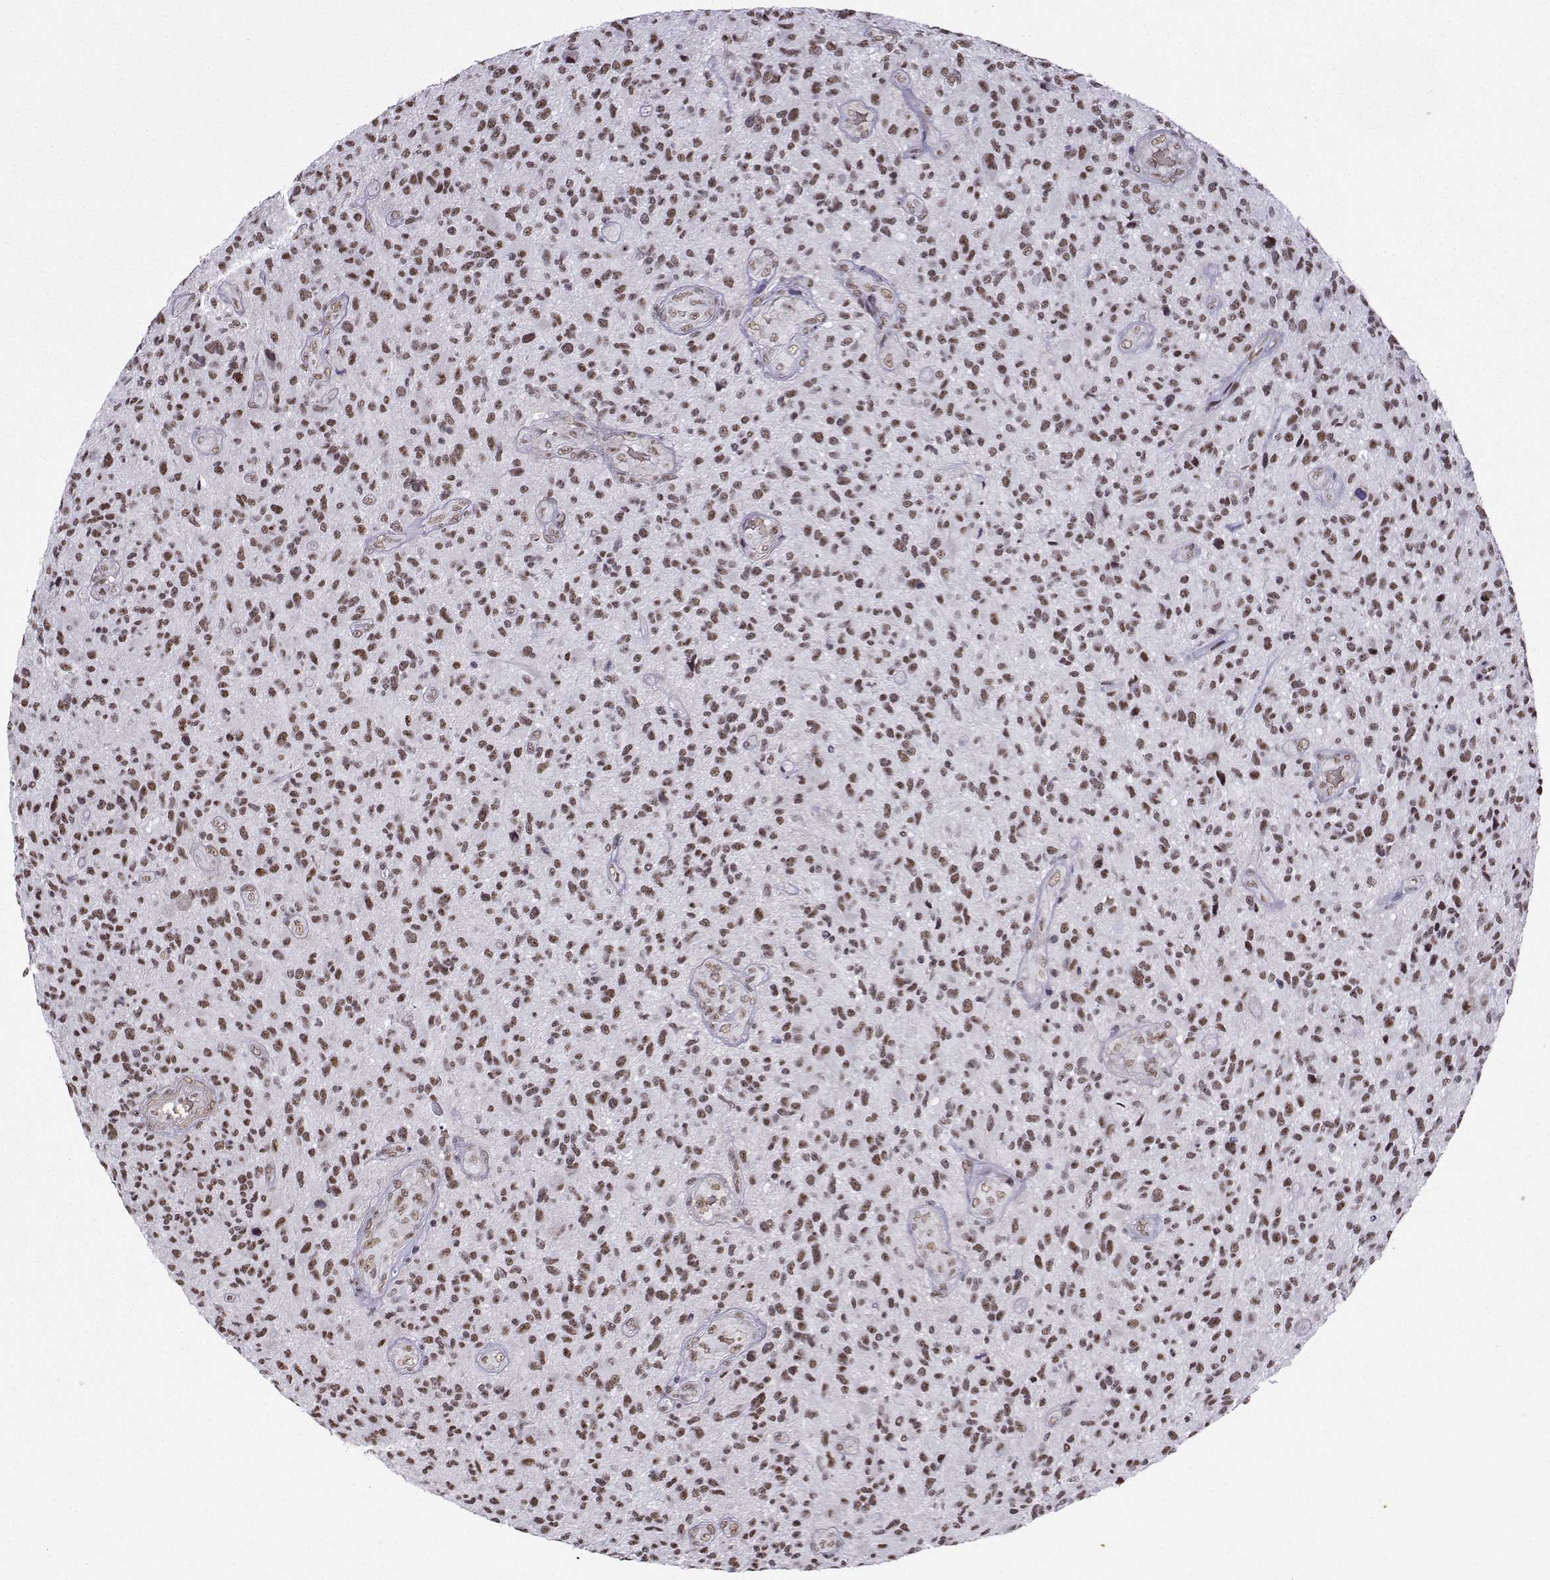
{"staining": {"intensity": "weak", "quantity": ">75%", "location": "nuclear"}, "tissue": "glioma", "cell_type": "Tumor cells", "image_type": "cancer", "snomed": [{"axis": "morphology", "description": "Glioma, malignant, High grade"}, {"axis": "topography", "description": "Brain"}], "caption": "Malignant glioma (high-grade) stained for a protein displays weak nuclear positivity in tumor cells.", "gene": "CCNK", "patient": {"sex": "male", "age": 47}}